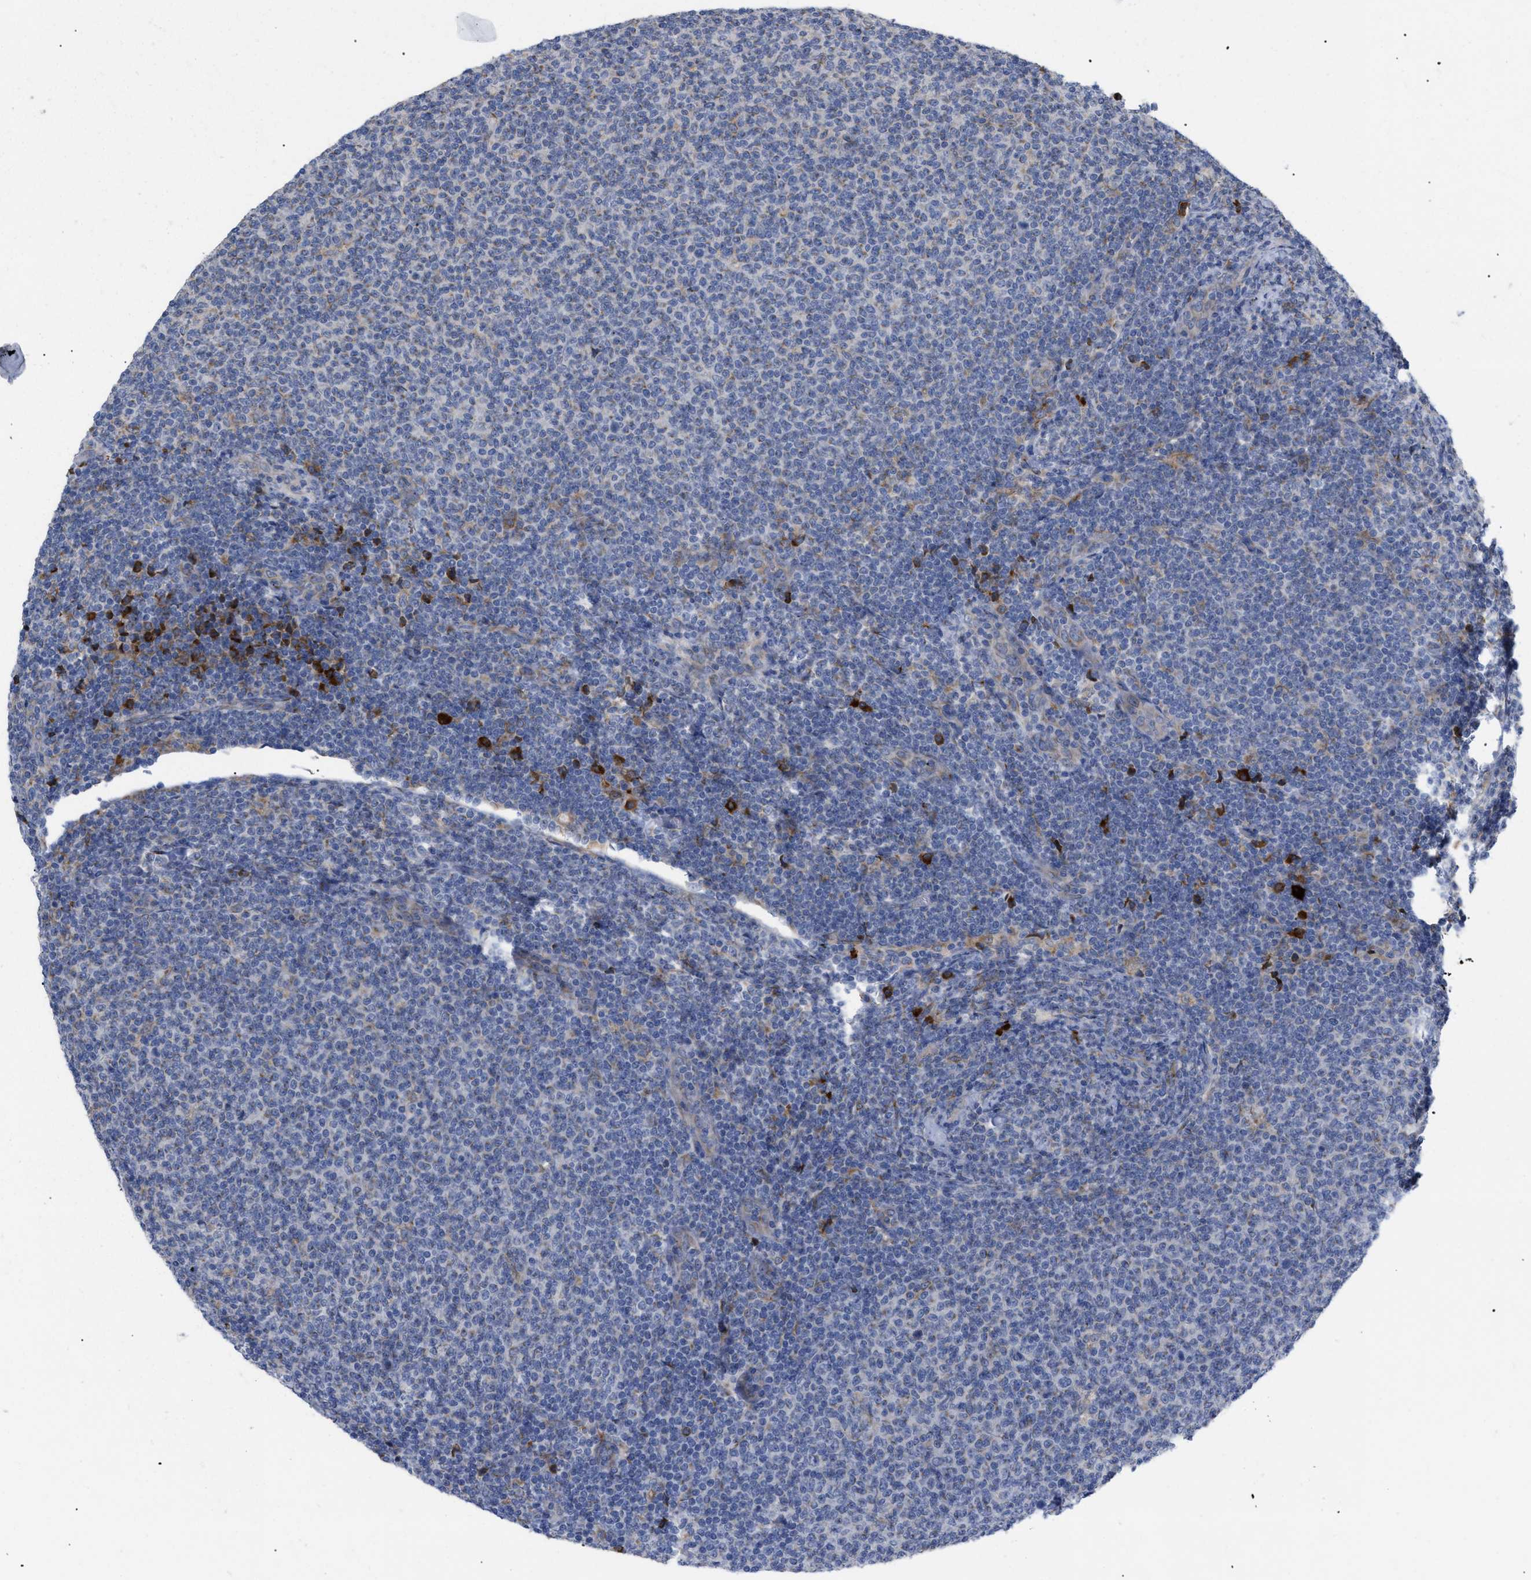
{"staining": {"intensity": "negative", "quantity": "none", "location": "none"}, "tissue": "lymphoma", "cell_type": "Tumor cells", "image_type": "cancer", "snomed": [{"axis": "morphology", "description": "Malignant lymphoma, non-Hodgkin's type, Low grade"}, {"axis": "topography", "description": "Lymph node"}], "caption": "Low-grade malignant lymphoma, non-Hodgkin's type stained for a protein using immunohistochemistry (IHC) exhibits no staining tumor cells.", "gene": "SLC50A1", "patient": {"sex": "male", "age": 66}}